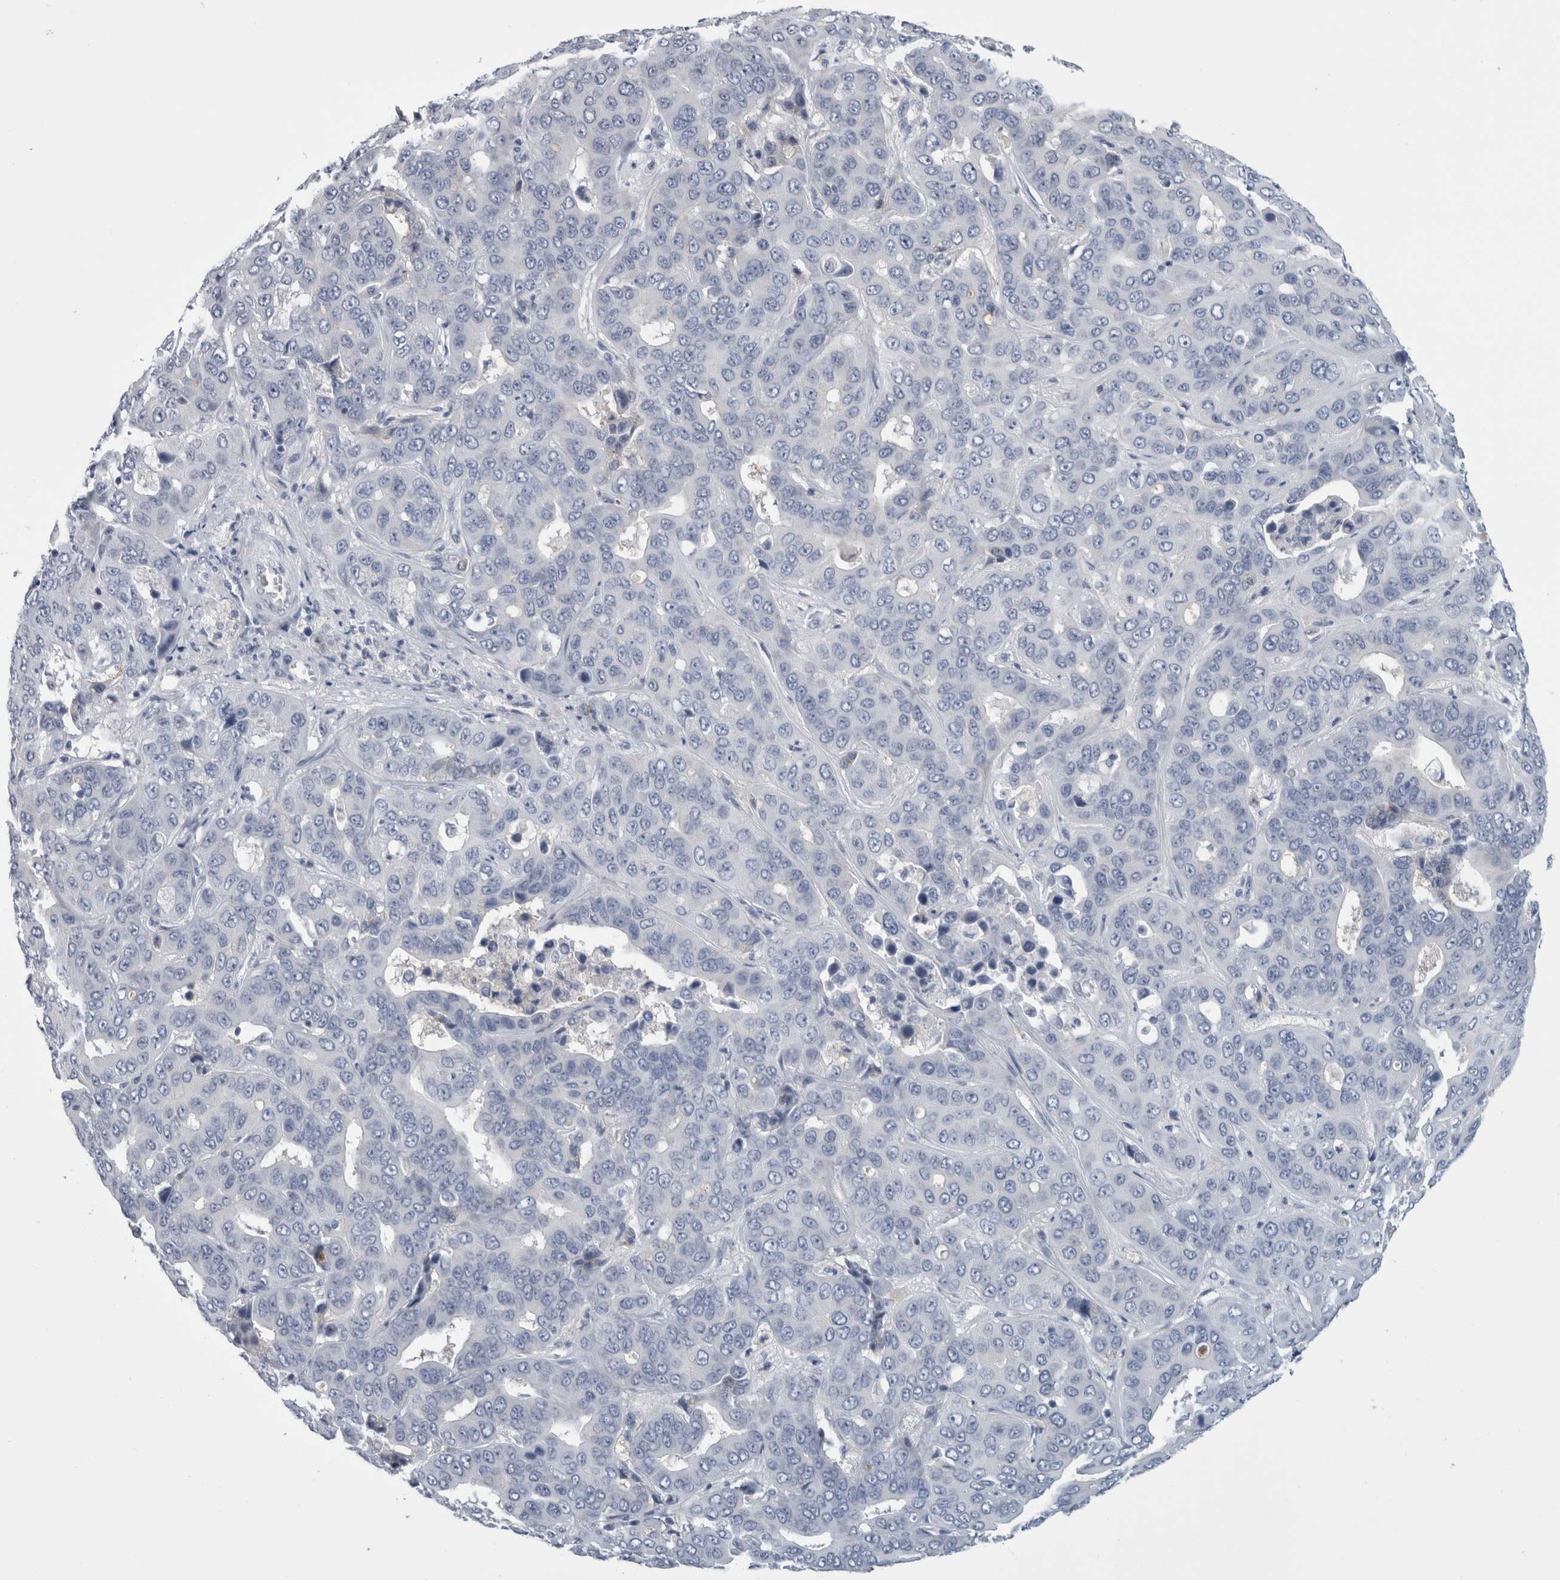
{"staining": {"intensity": "negative", "quantity": "none", "location": "none"}, "tissue": "liver cancer", "cell_type": "Tumor cells", "image_type": "cancer", "snomed": [{"axis": "morphology", "description": "Cholangiocarcinoma"}, {"axis": "topography", "description": "Liver"}], "caption": "There is no significant staining in tumor cells of liver cancer.", "gene": "ANKFY1", "patient": {"sex": "female", "age": 52}}